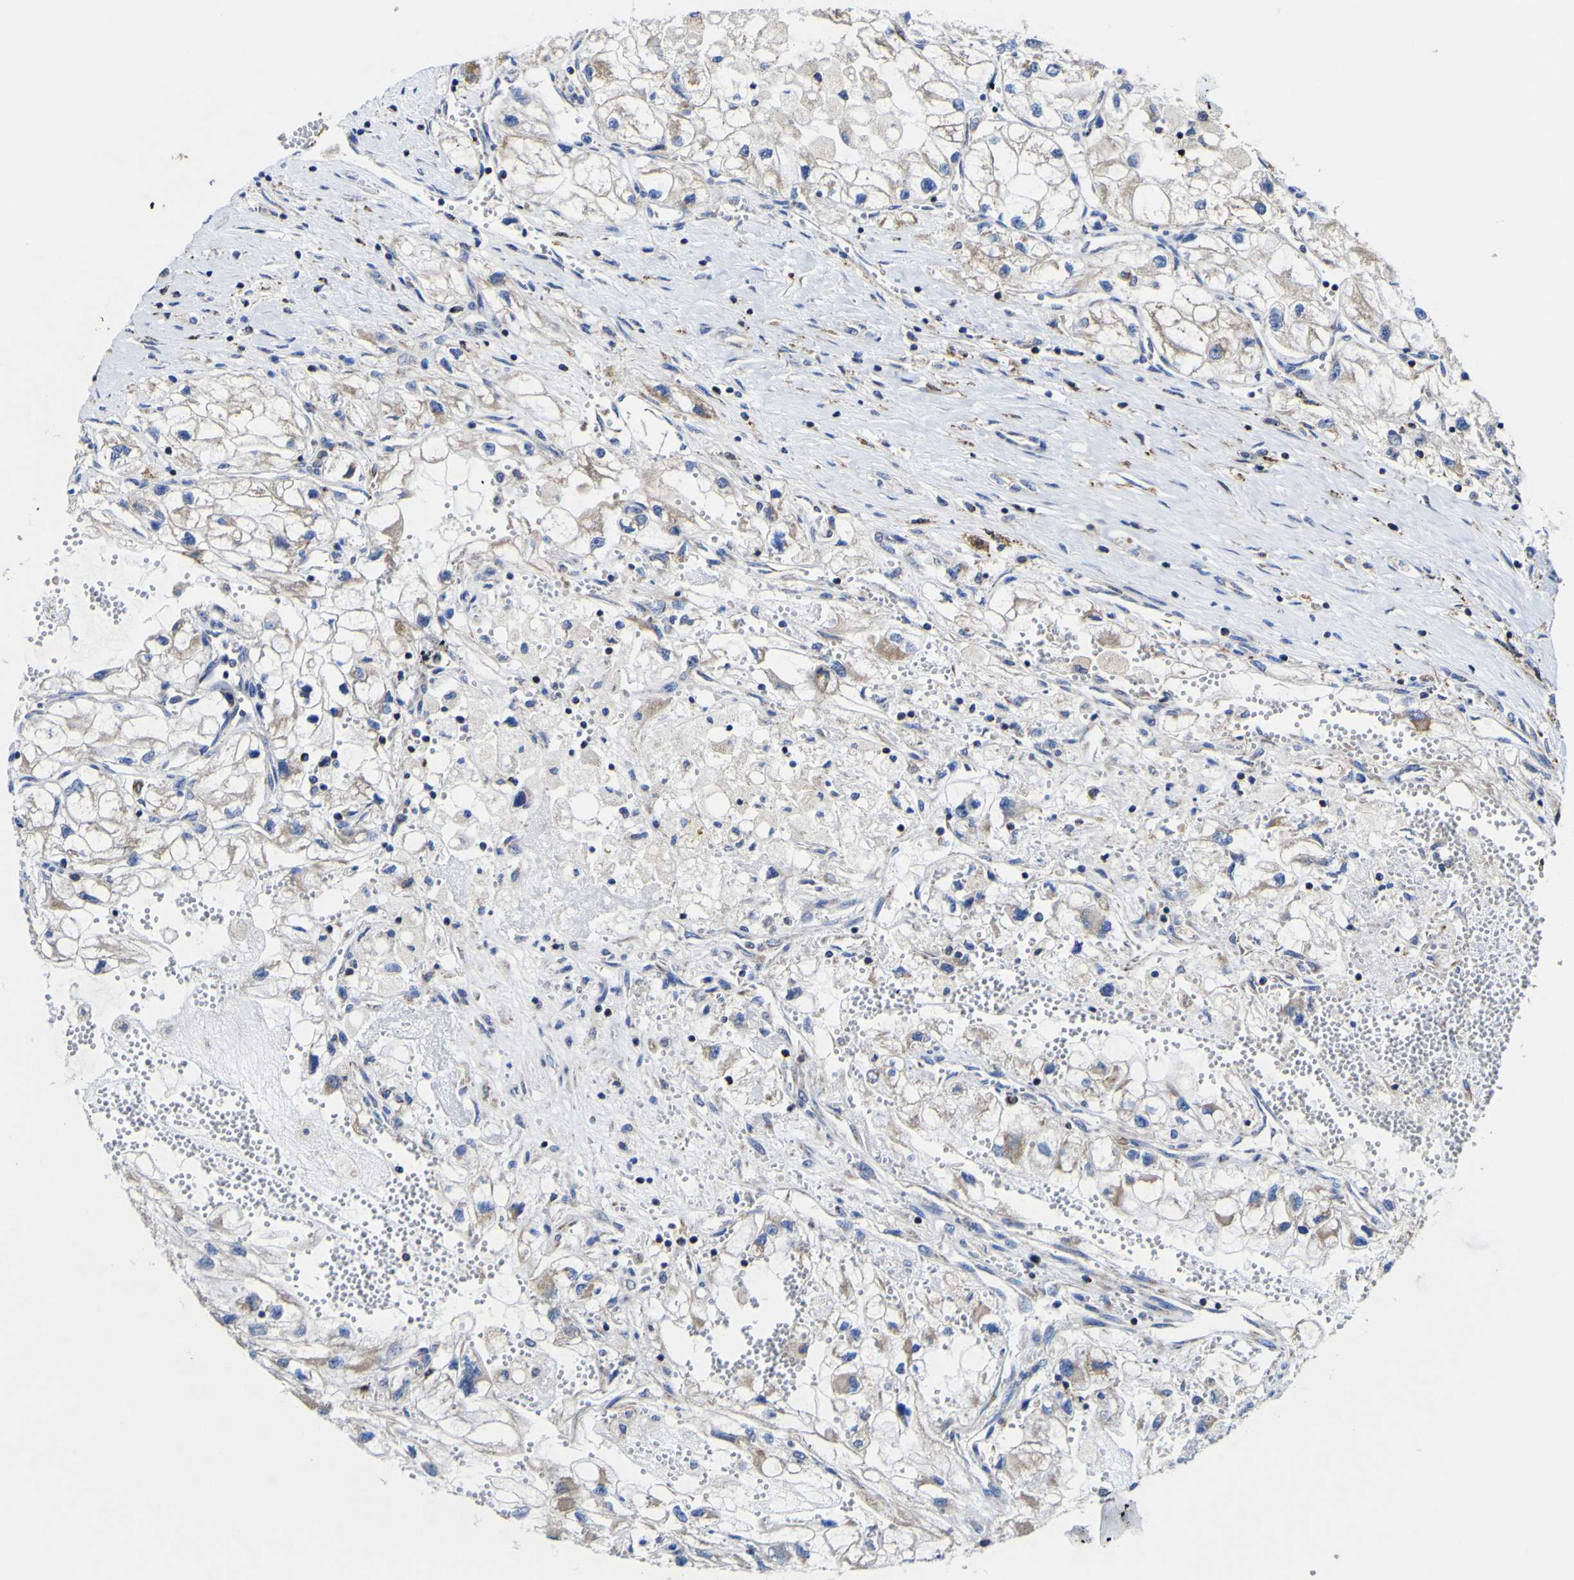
{"staining": {"intensity": "moderate", "quantity": "25%-75%", "location": "cytoplasmic/membranous"}, "tissue": "renal cancer", "cell_type": "Tumor cells", "image_type": "cancer", "snomed": [{"axis": "morphology", "description": "Adenocarcinoma, NOS"}, {"axis": "topography", "description": "Kidney"}], "caption": "Immunohistochemistry (IHC) image of neoplastic tissue: adenocarcinoma (renal) stained using immunohistochemistry demonstrates medium levels of moderate protein expression localized specifically in the cytoplasmic/membranous of tumor cells, appearing as a cytoplasmic/membranous brown color.", "gene": "CCDC90B", "patient": {"sex": "female", "age": 70}}